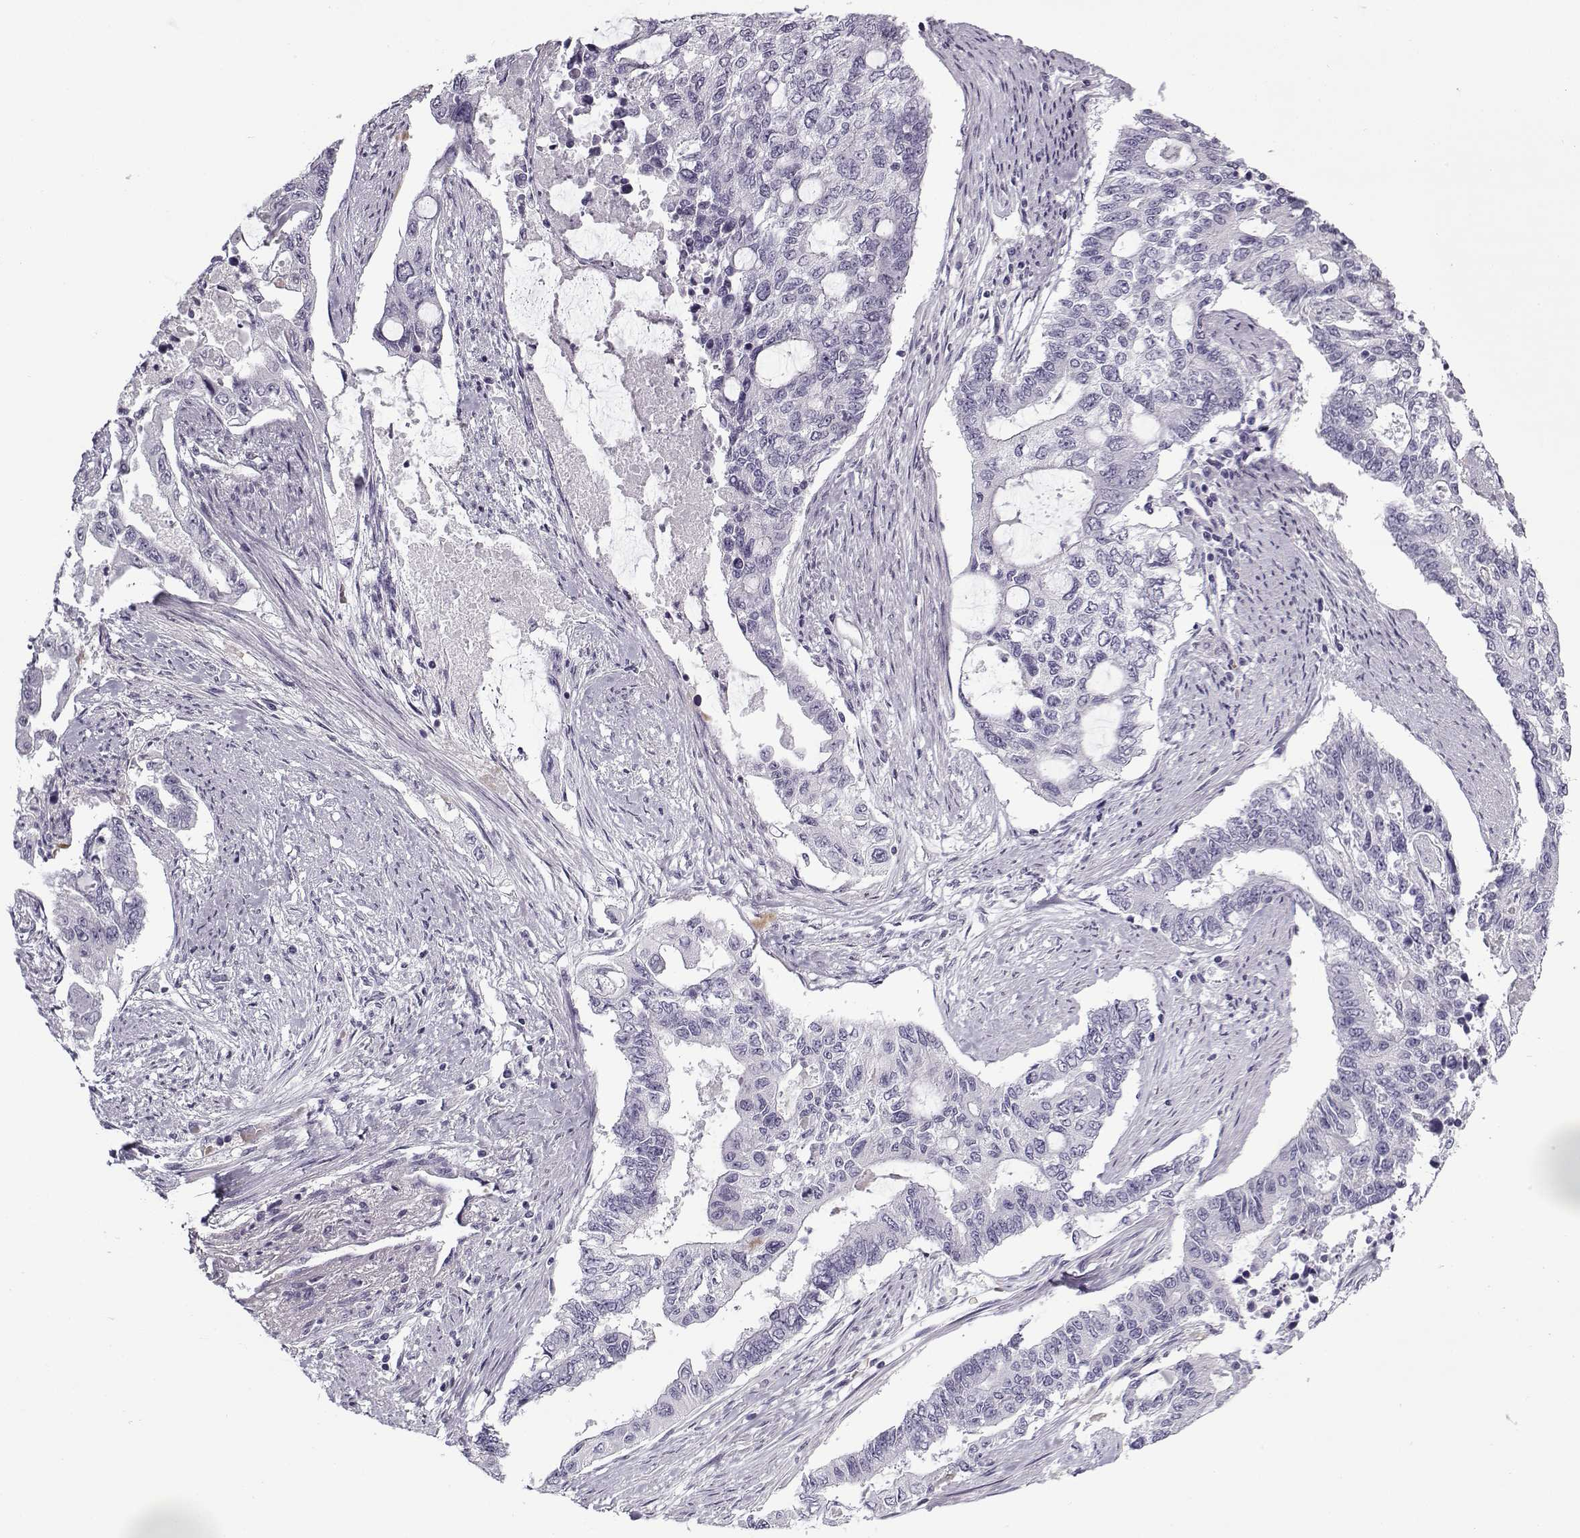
{"staining": {"intensity": "negative", "quantity": "none", "location": "none"}, "tissue": "endometrial cancer", "cell_type": "Tumor cells", "image_type": "cancer", "snomed": [{"axis": "morphology", "description": "Adenocarcinoma, NOS"}, {"axis": "topography", "description": "Uterus"}], "caption": "A micrograph of endometrial cancer stained for a protein displays no brown staining in tumor cells. Brightfield microscopy of IHC stained with DAB (3,3'-diaminobenzidine) (brown) and hematoxylin (blue), captured at high magnification.", "gene": "SNCA", "patient": {"sex": "female", "age": 59}}